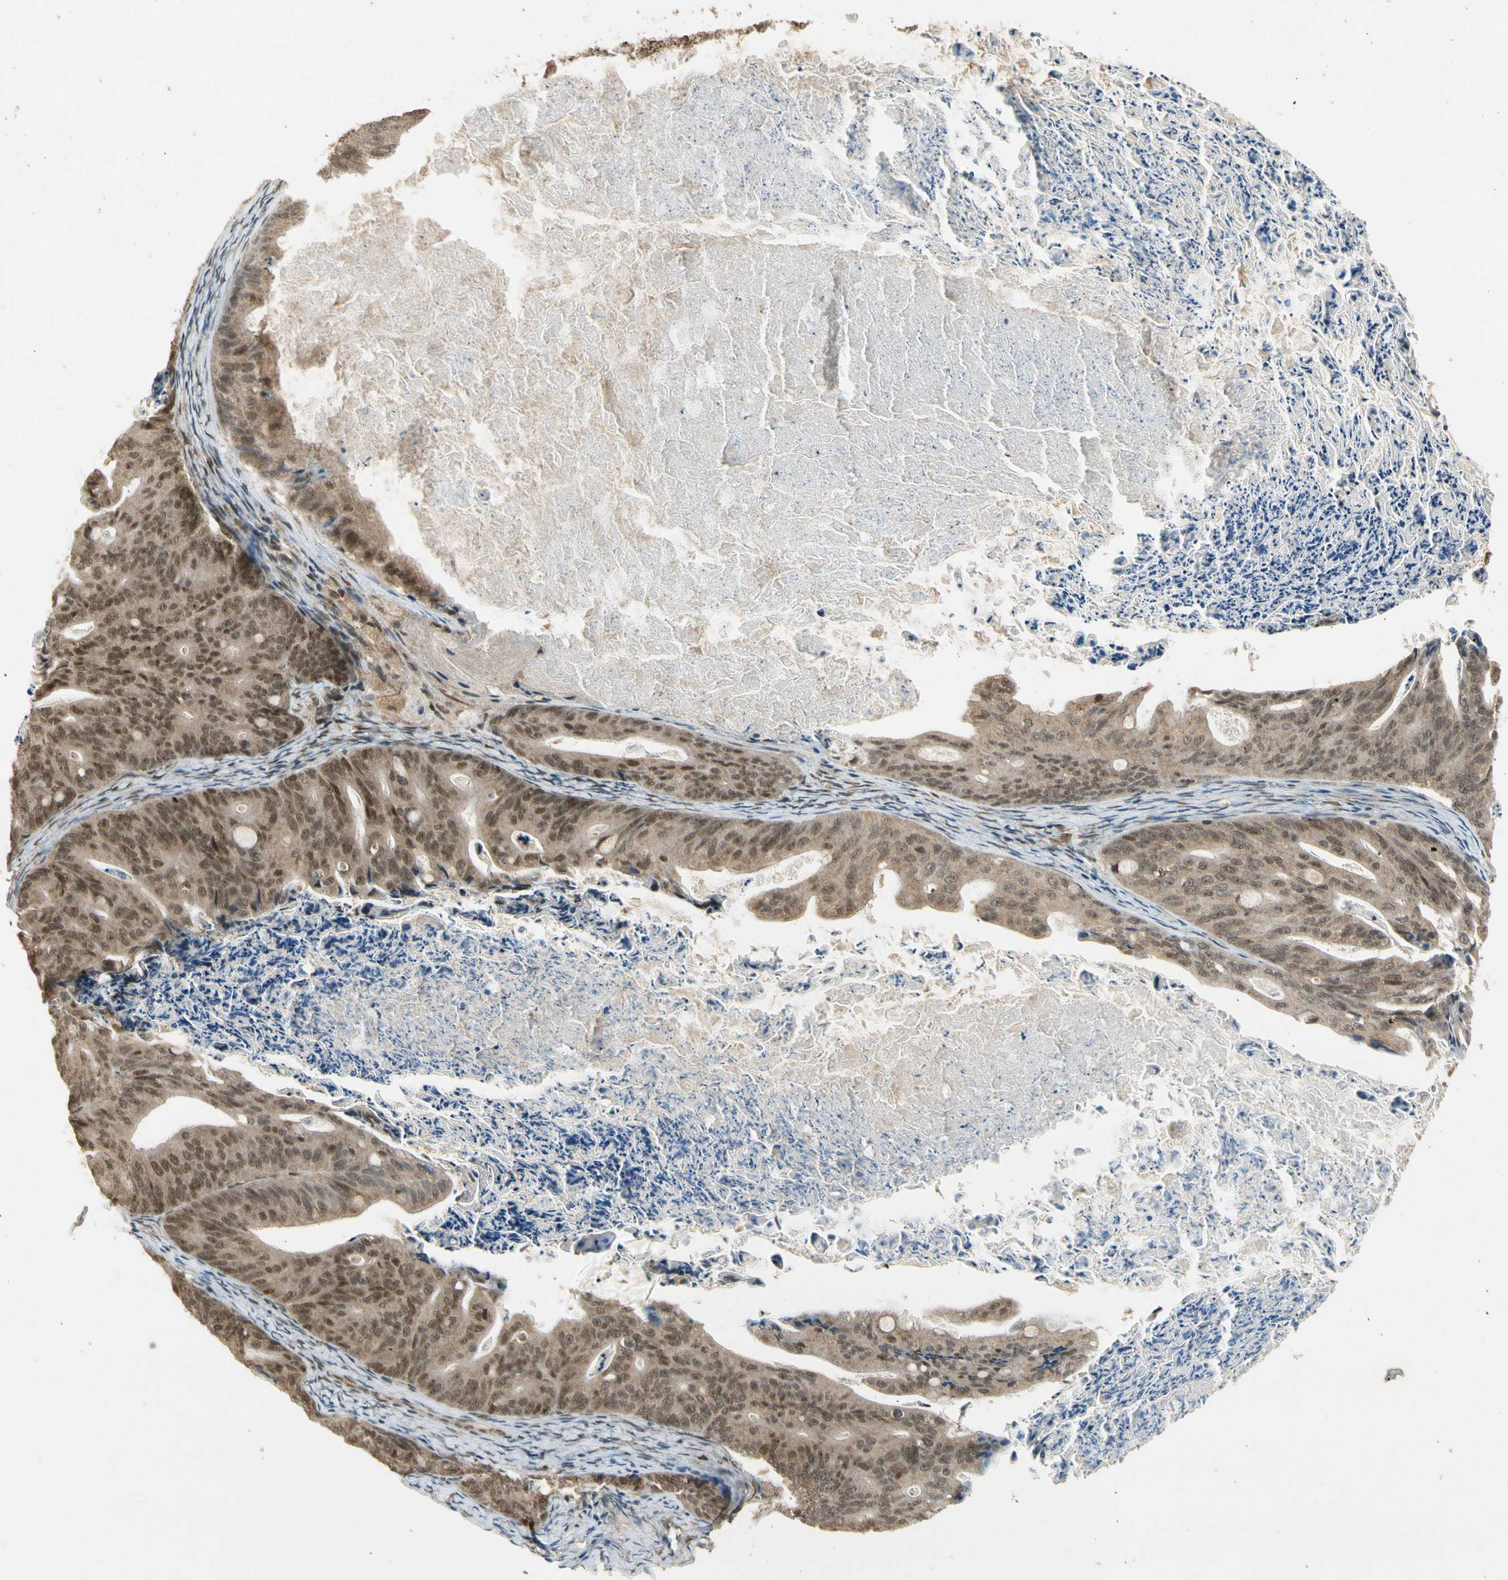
{"staining": {"intensity": "moderate", "quantity": ">75%", "location": "cytoplasmic/membranous,nuclear"}, "tissue": "ovarian cancer", "cell_type": "Tumor cells", "image_type": "cancer", "snomed": [{"axis": "morphology", "description": "Cystadenocarcinoma, mucinous, NOS"}, {"axis": "topography", "description": "Ovary"}], "caption": "There is medium levels of moderate cytoplasmic/membranous and nuclear expression in tumor cells of ovarian cancer, as demonstrated by immunohistochemical staining (brown color).", "gene": "ZNF135", "patient": {"sex": "female", "age": 37}}